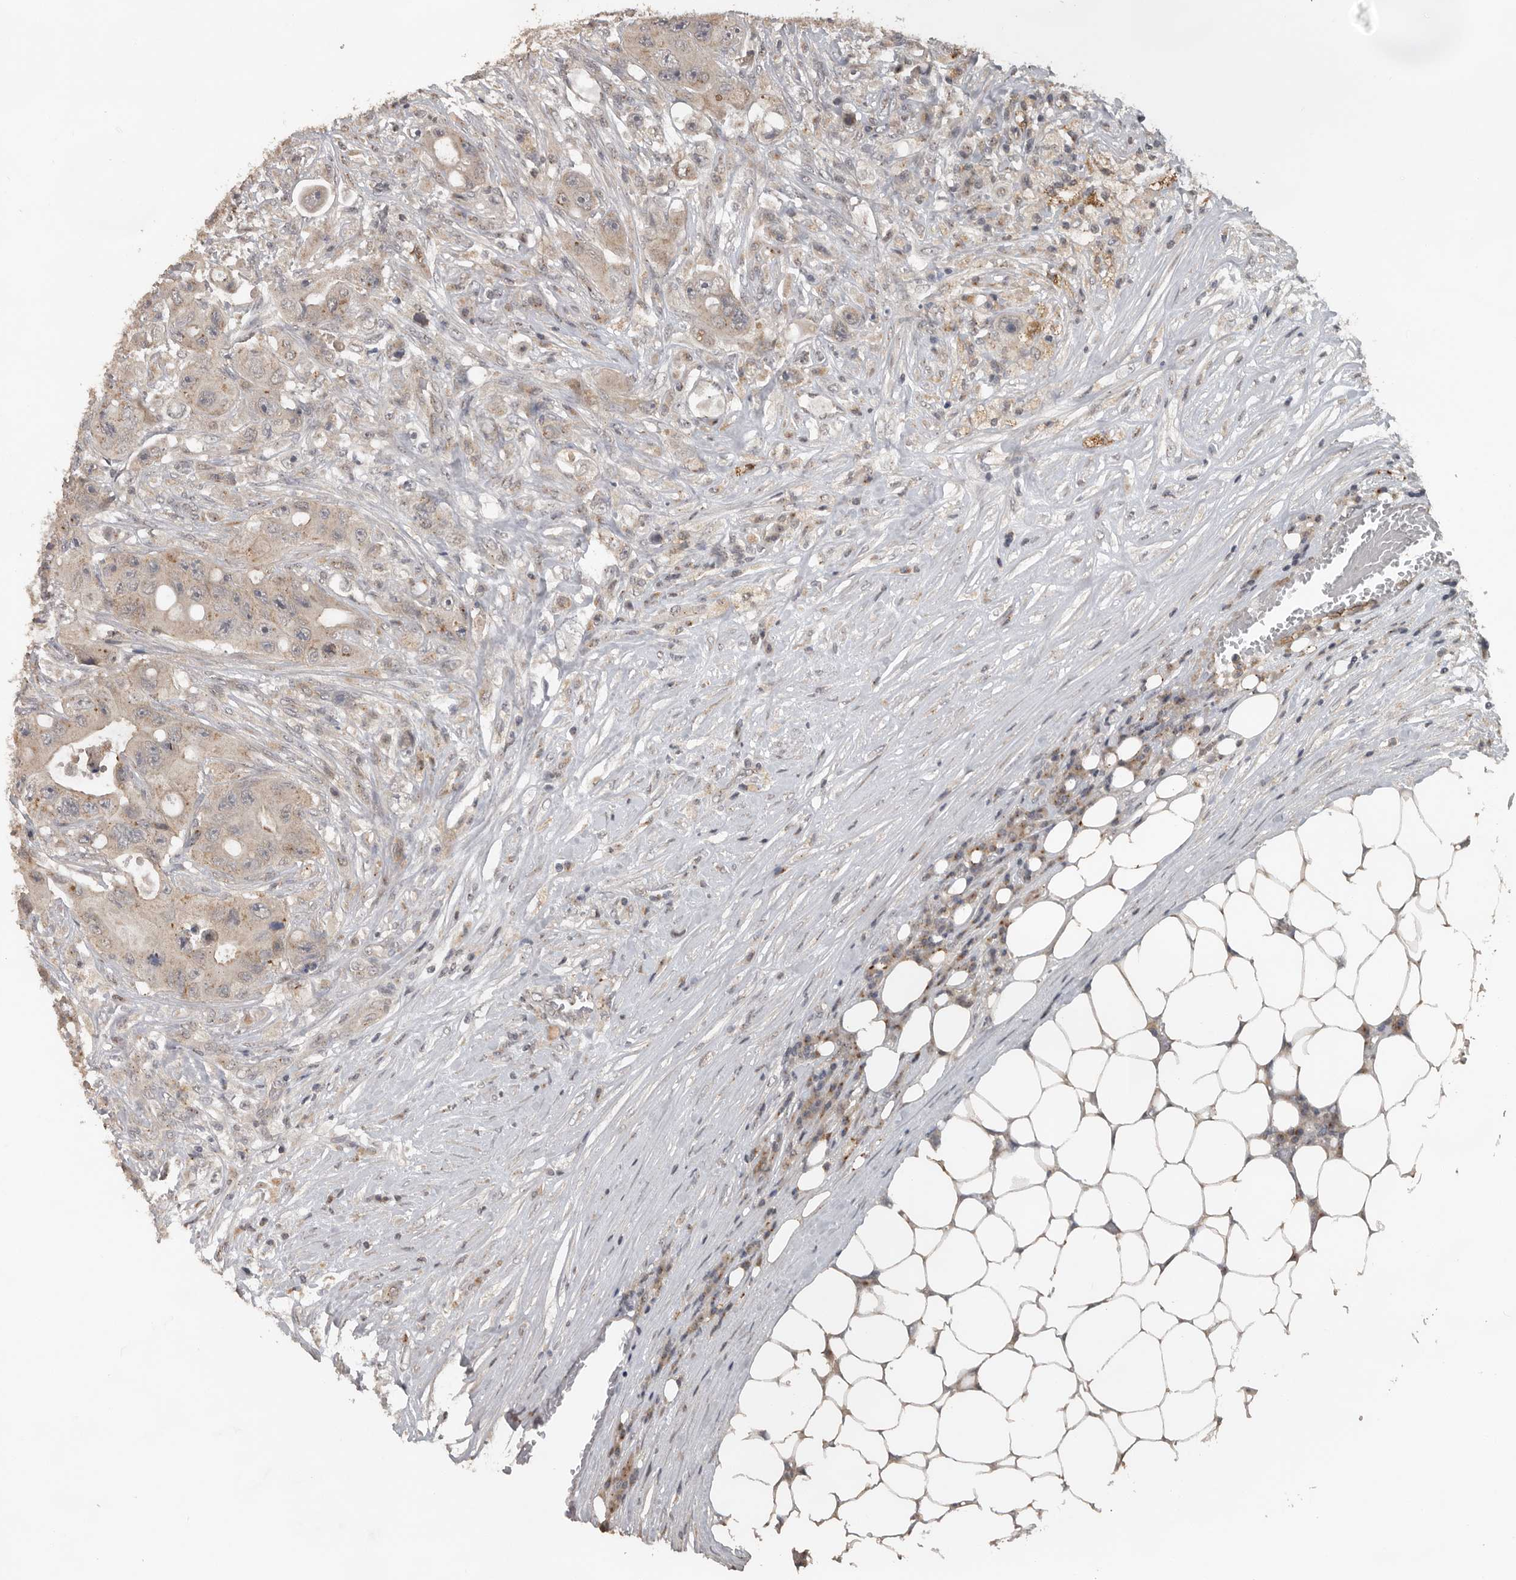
{"staining": {"intensity": "weak", "quantity": "25%-75%", "location": "cytoplasmic/membranous"}, "tissue": "colorectal cancer", "cell_type": "Tumor cells", "image_type": "cancer", "snomed": [{"axis": "morphology", "description": "Adenocarcinoma, NOS"}, {"axis": "topography", "description": "Colon"}], "caption": "Colorectal adenocarcinoma stained with immunohistochemistry reveals weak cytoplasmic/membranous staining in approximately 25%-75% of tumor cells.", "gene": "CEP350", "patient": {"sex": "female", "age": 46}}